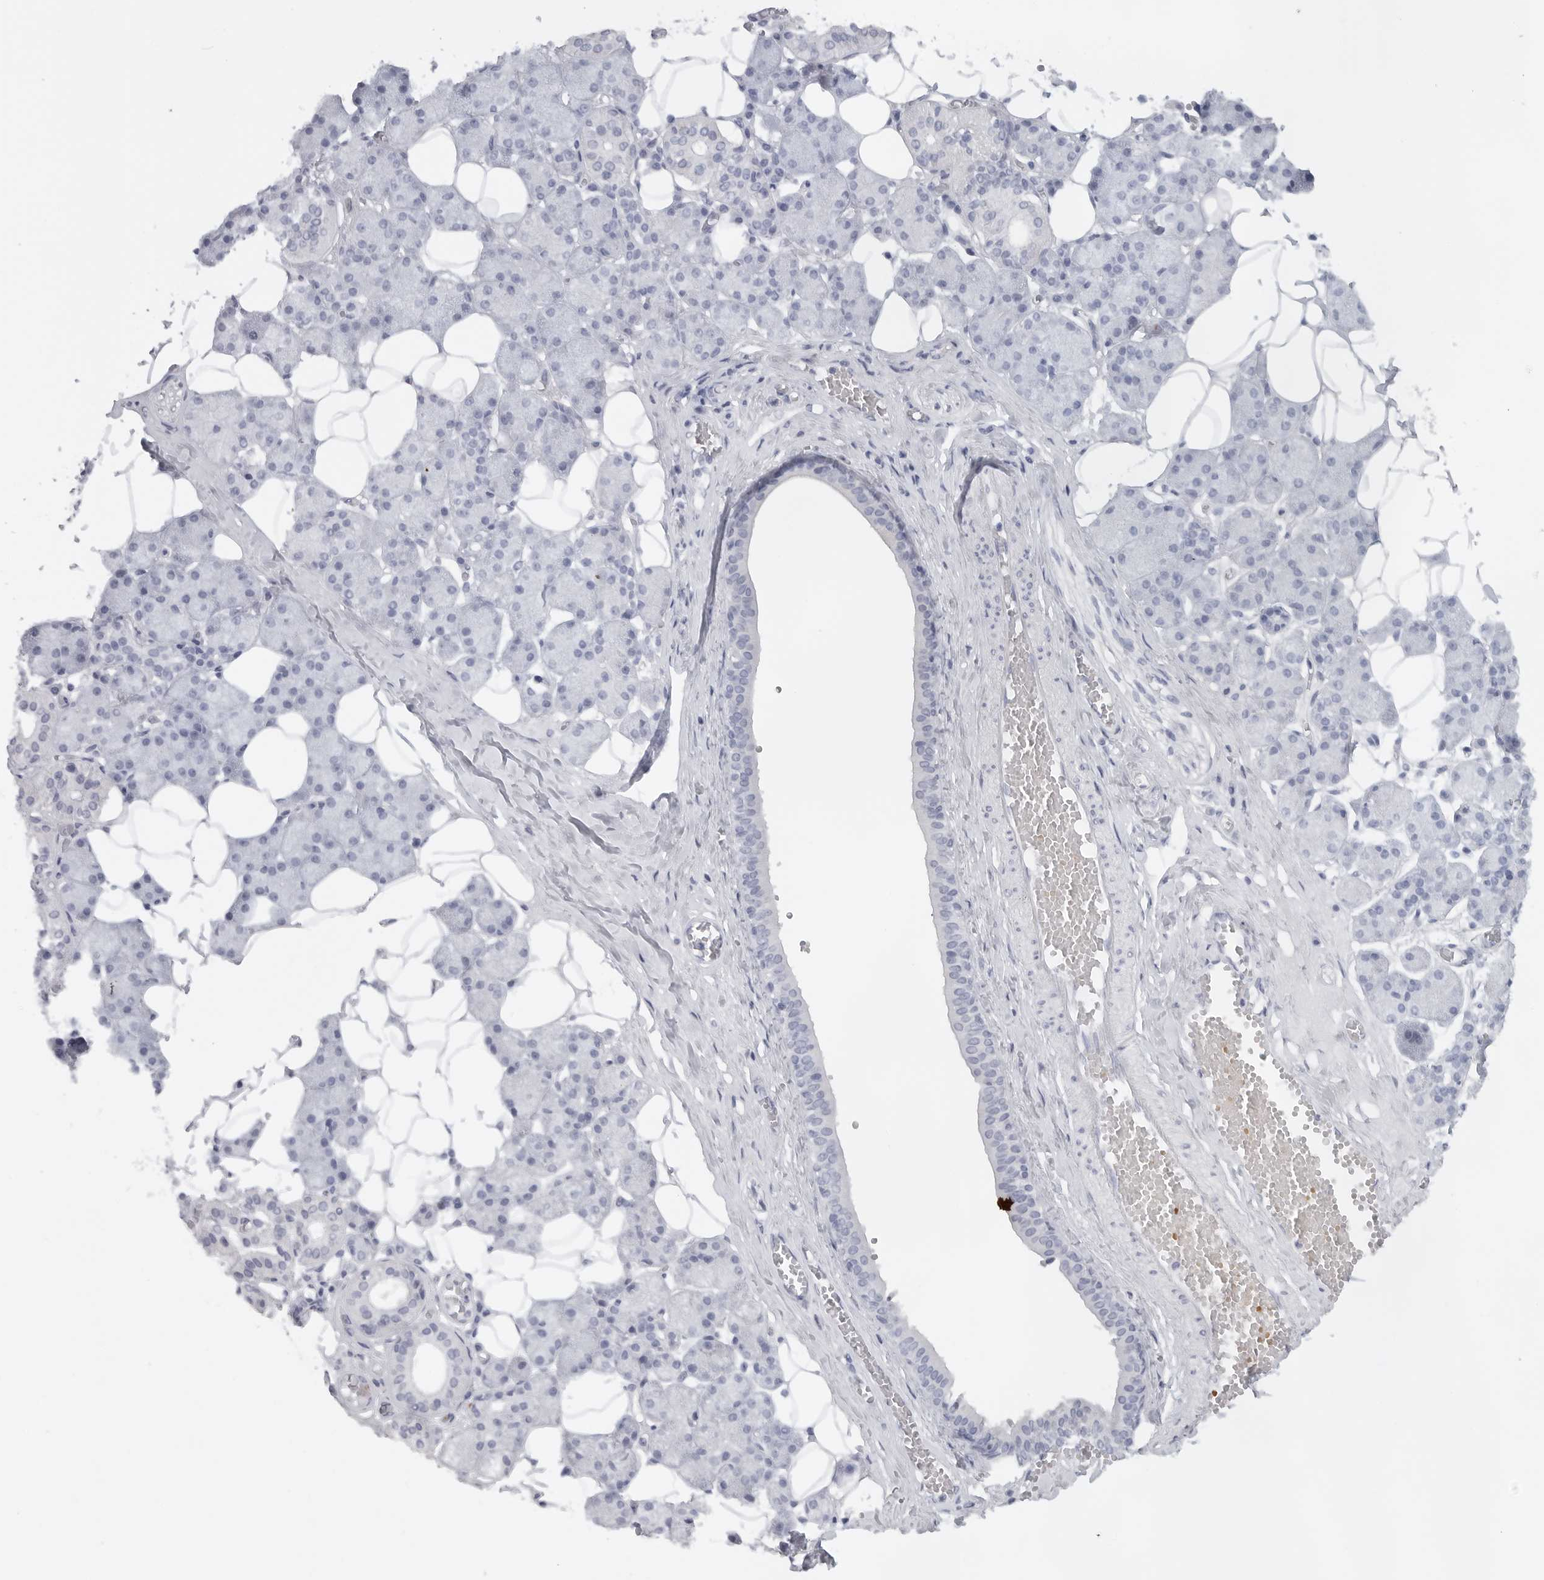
{"staining": {"intensity": "negative", "quantity": "none", "location": "none"}, "tissue": "salivary gland", "cell_type": "Glandular cells", "image_type": "normal", "snomed": [{"axis": "morphology", "description": "Normal tissue, NOS"}, {"axis": "topography", "description": "Salivary gland"}], "caption": "Immunohistochemistry (IHC) photomicrograph of benign salivary gland: salivary gland stained with DAB (3,3'-diaminobenzidine) reveals no significant protein staining in glandular cells. (DAB immunohistochemistry, high magnification).", "gene": "TNR", "patient": {"sex": "female", "age": 33}}